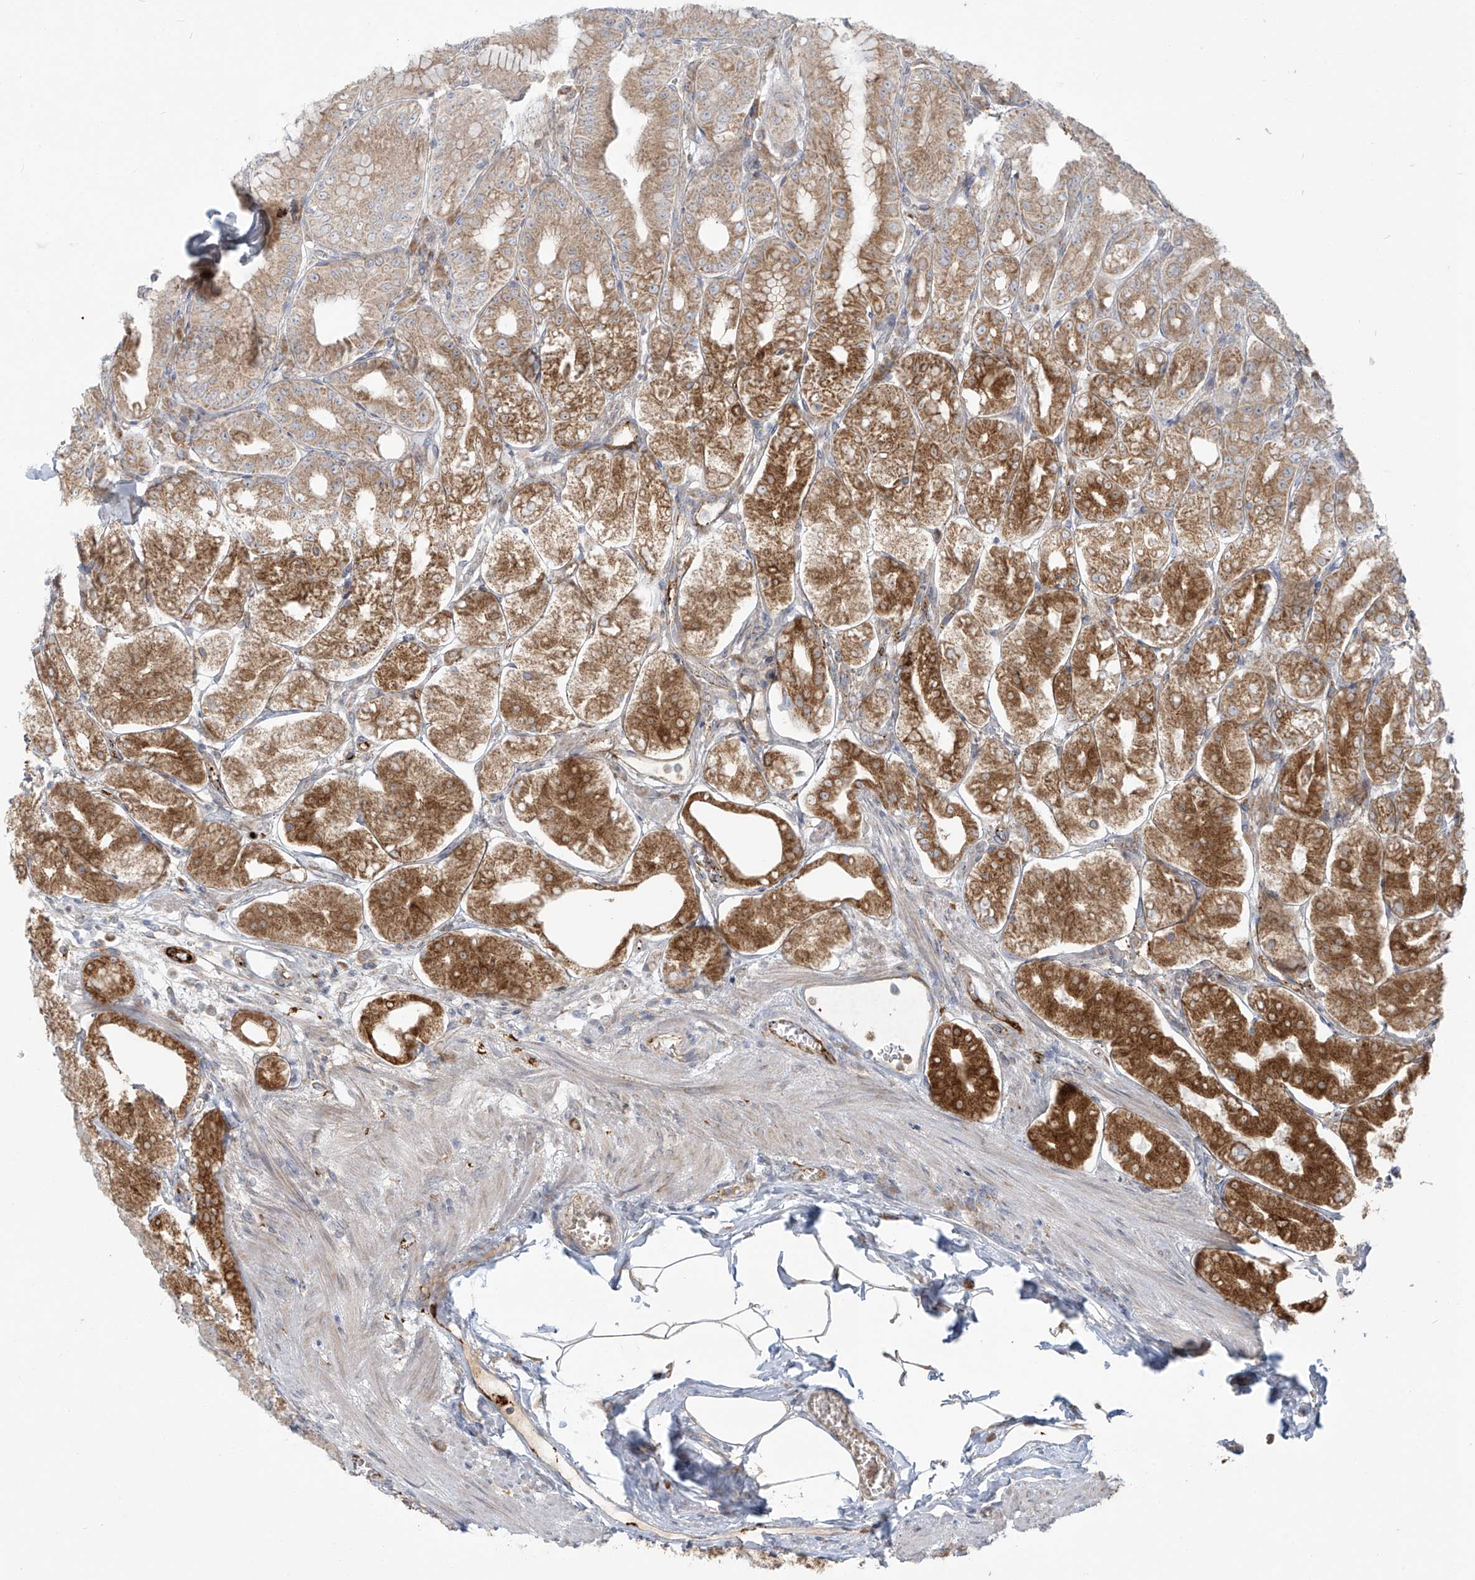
{"staining": {"intensity": "moderate", "quantity": ">75%", "location": "cytoplasmic/membranous"}, "tissue": "stomach", "cell_type": "Glandular cells", "image_type": "normal", "snomed": [{"axis": "morphology", "description": "Normal tissue, NOS"}, {"axis": "topography", "description": "Stomach, lower"}], "caption": "An IHC histopathology image of unremarkable tissue is shown. Protein staining in brown labels moderate cytoplasmic/membranous positivity in stomach within glandular cells.", "gene": "LZTS3", "patient": {"sex": "male", "age": 71}}